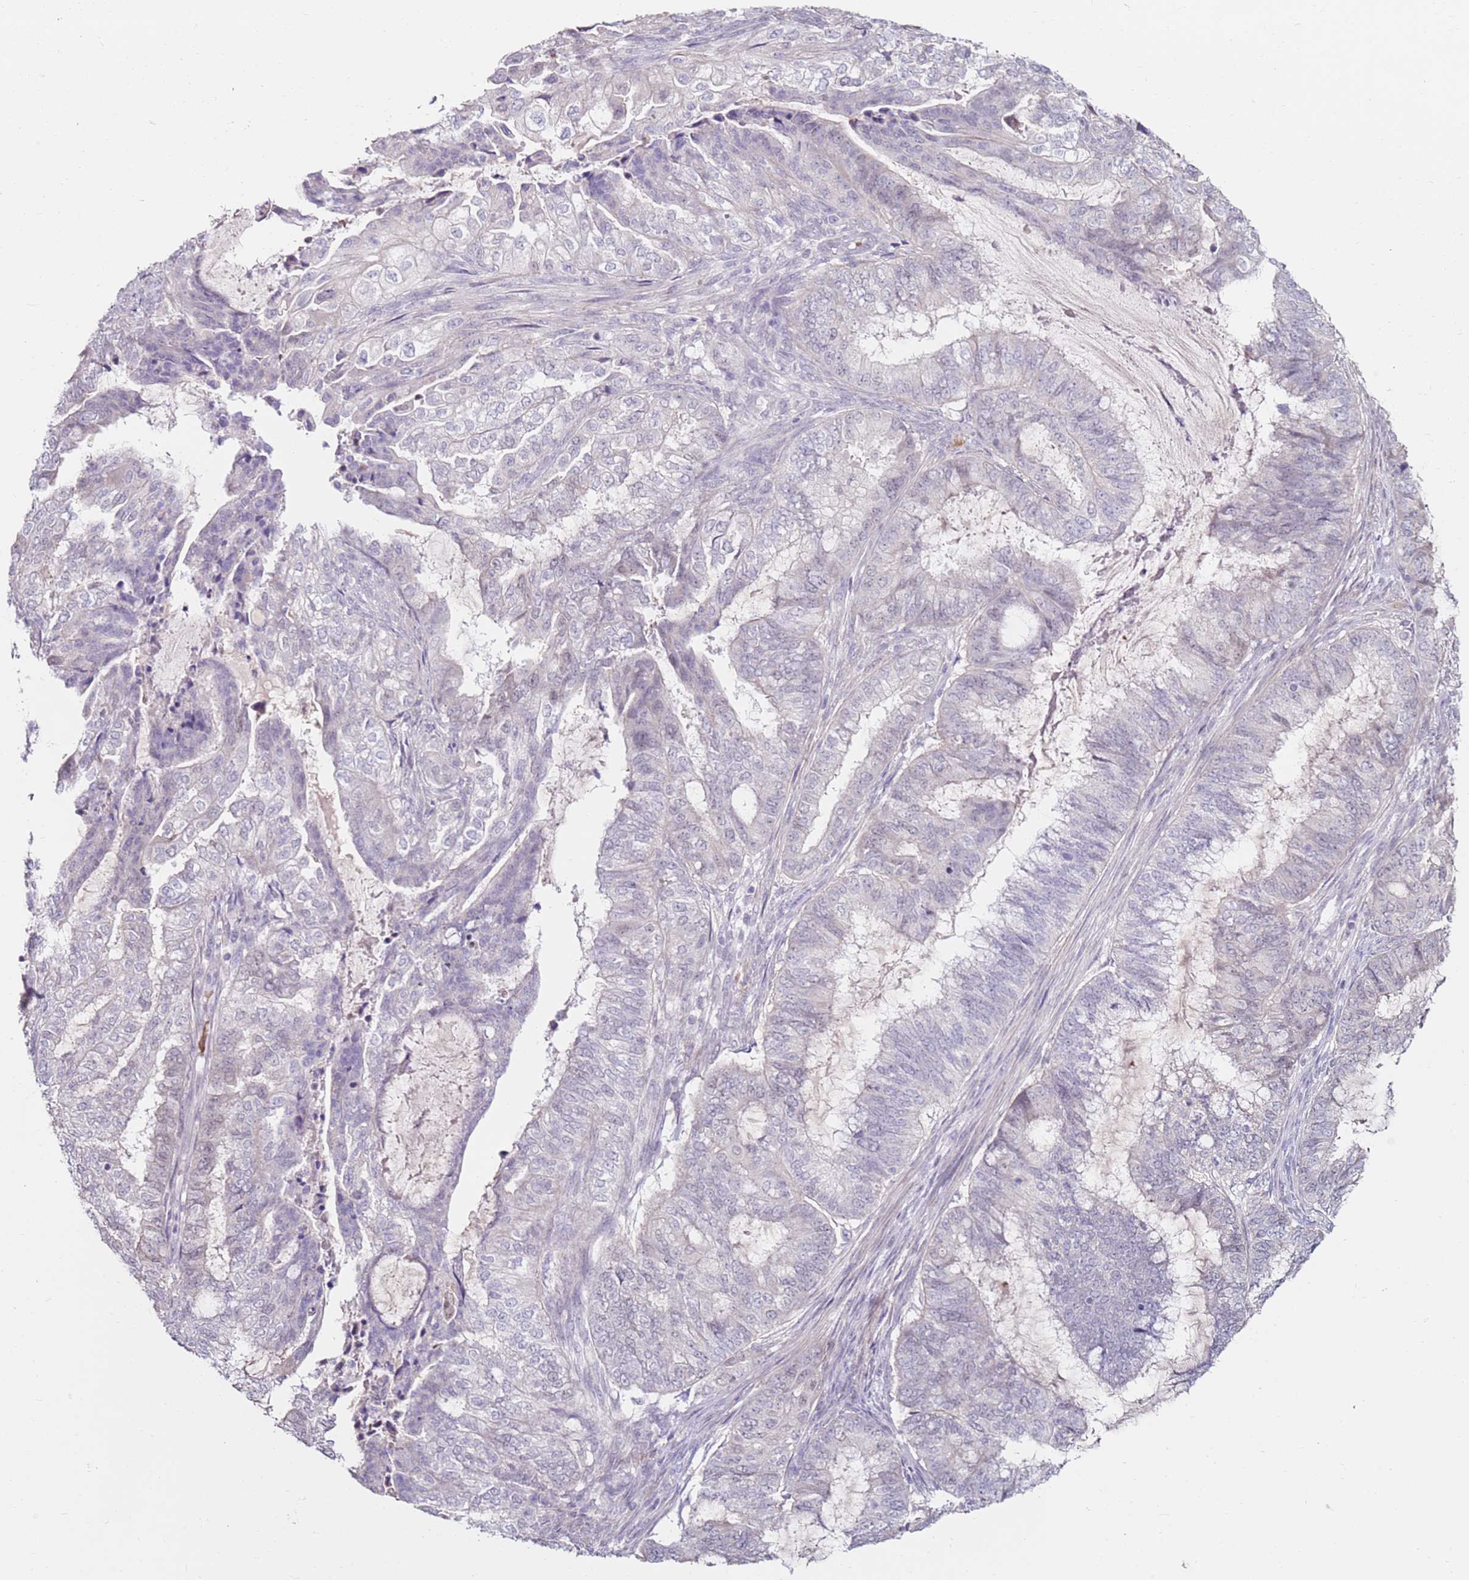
{"staining": {"intensity": "negative", "quantity": "none", "location": "none"}, "tissue": "endometrial cancer", "cell_type": "Tumor cells", "image_type": "cancer", "snomed": [{"axis": "morphology", "description": "Adenocarcinoma, NOS"}, {"axis": "topography", "description": "Endometrium"}], "caption": "The immunohistochemistry (IHC) micrograph has no significant staining in tumor cells of endometrial adenocarcinoma tissue.", "gene": "RARS2", "patient": {"sex": "female", "age": 51}}